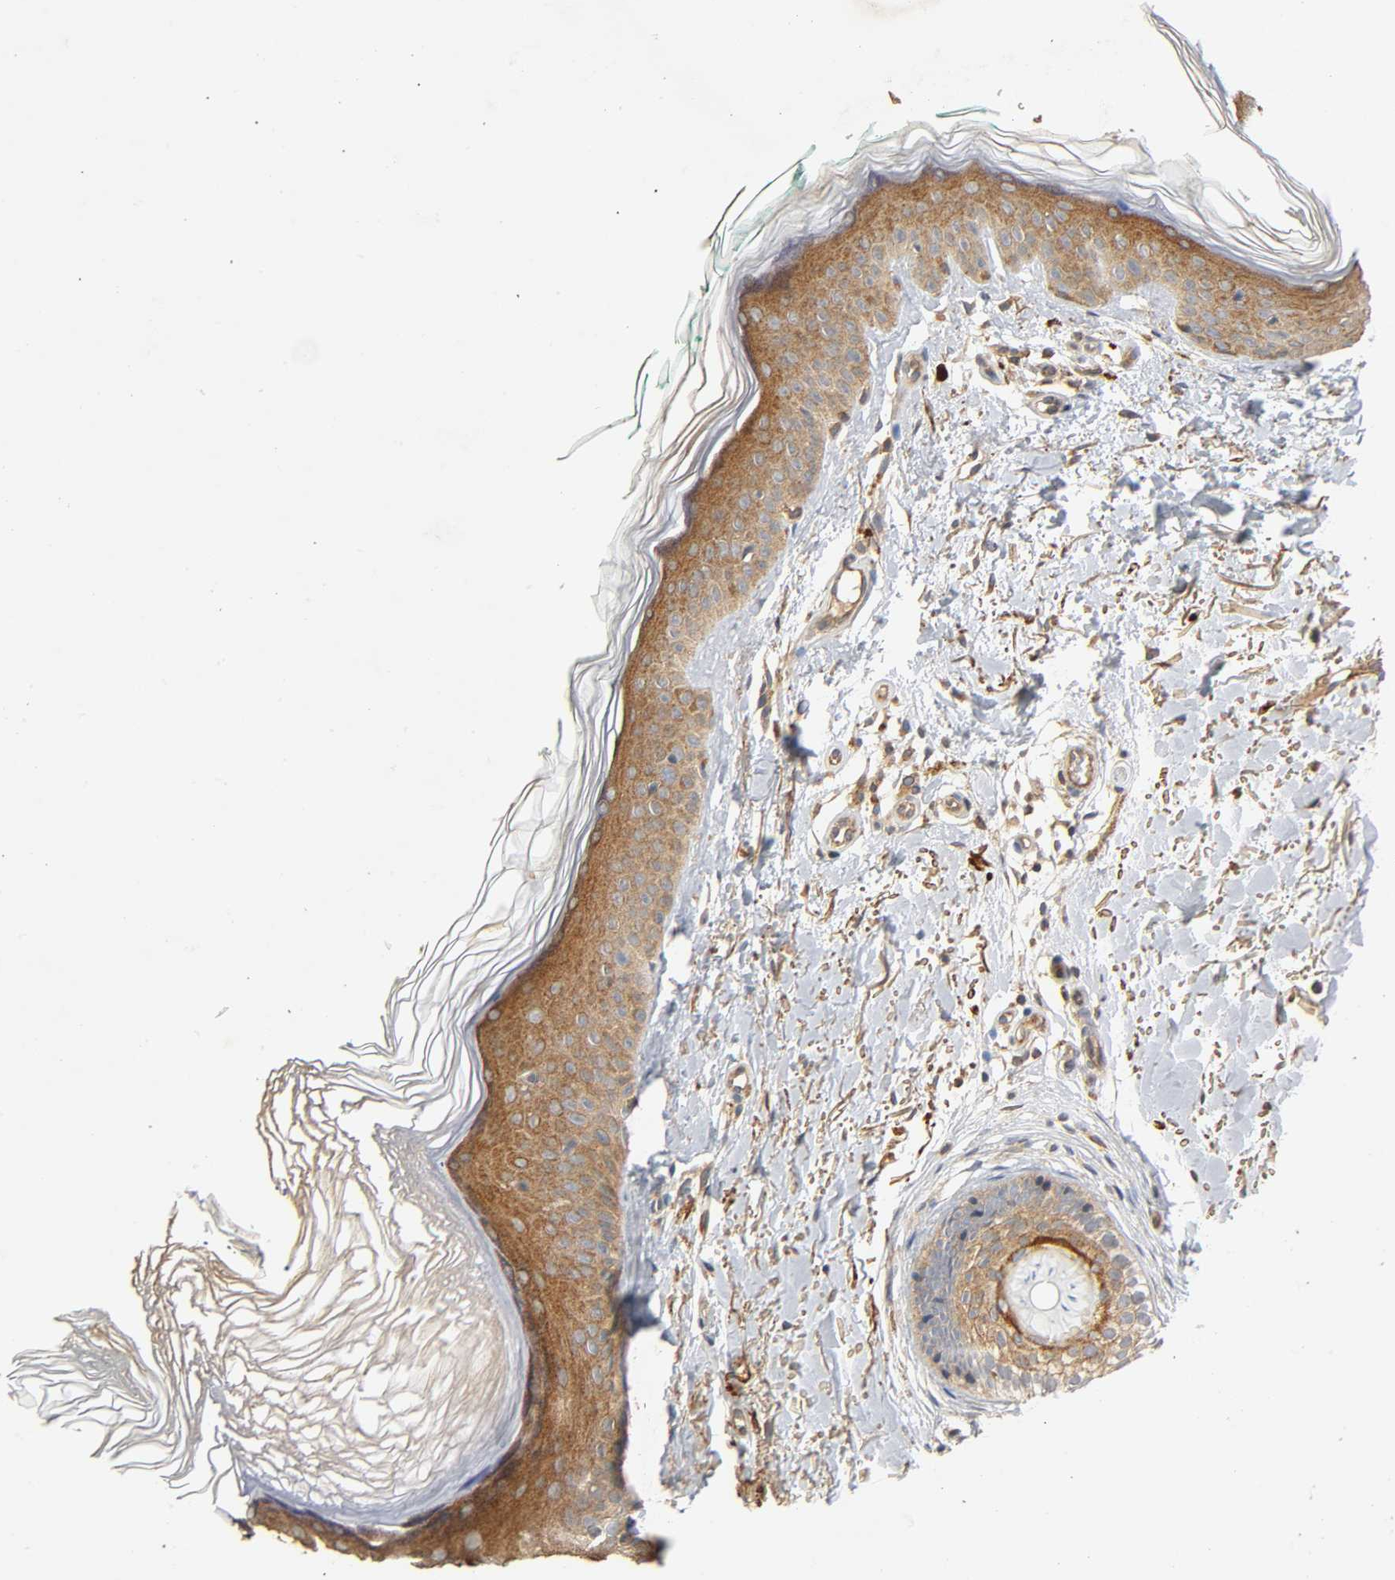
{"staining": {"intensity": "moderate", "quantity": ">75%", "location": "cytoplasmic/membranous"}, "tissue": "skin", "cell_type": "Fibroblasts", "image_type": "normal", "snomed": [{"axis": "morphology", "description": "Normal tissue, NOS"}, {"axis": "topography", "description": "Skin"}], "caption": "Moderate cytoplasmic/membranous protein expression is appreciated in approximately >75% of fibroblasts in skin. (DAB (3,3'-diaminobenzidine) = brown stain, brightfield microscopy at high magnification).", "gene": "IKBKB", "patient": {"sex": "male", "age": 71}}